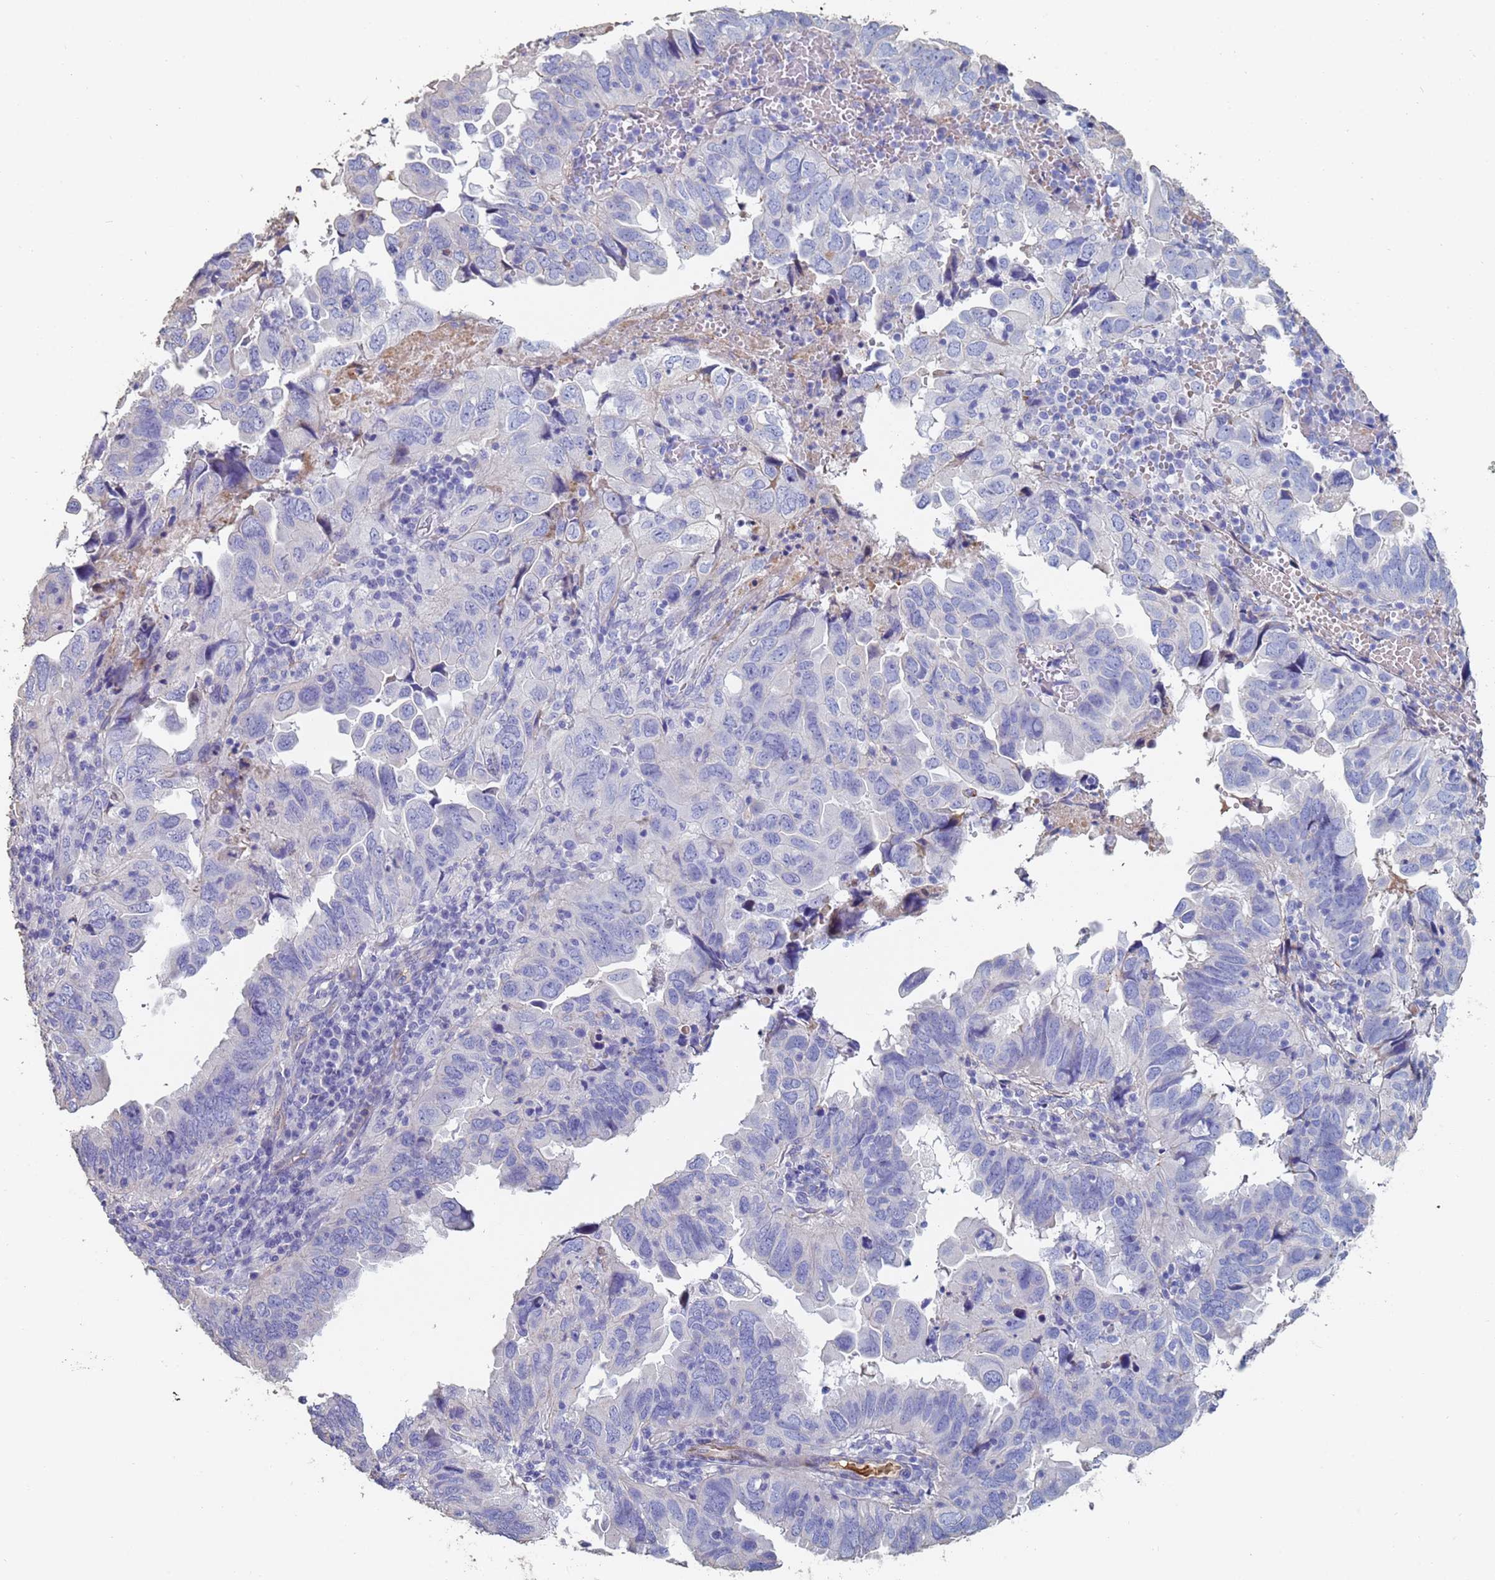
{"staining": {"intensity": "negative", "quantity": "none", "location": "none"}, "tissue": "endometrial cancer", "cell_type": "Tumor cells", "image_type": "cancer", "snomed": [{"axis": "morphology", "description": "Adenocarcinoma, NOS"}, {"axis": "topography", "description": "Uterus"}], "caption": "Tumor cells show no significant positivity in endometrial cancer. (Stains: DAB immunohistochemistry with hematoxylin counter stain, Microscopy: brightfield microscopy at high magnification).", "gene": "ABCA8", "patient": {"sex": "female", "age": 77}}